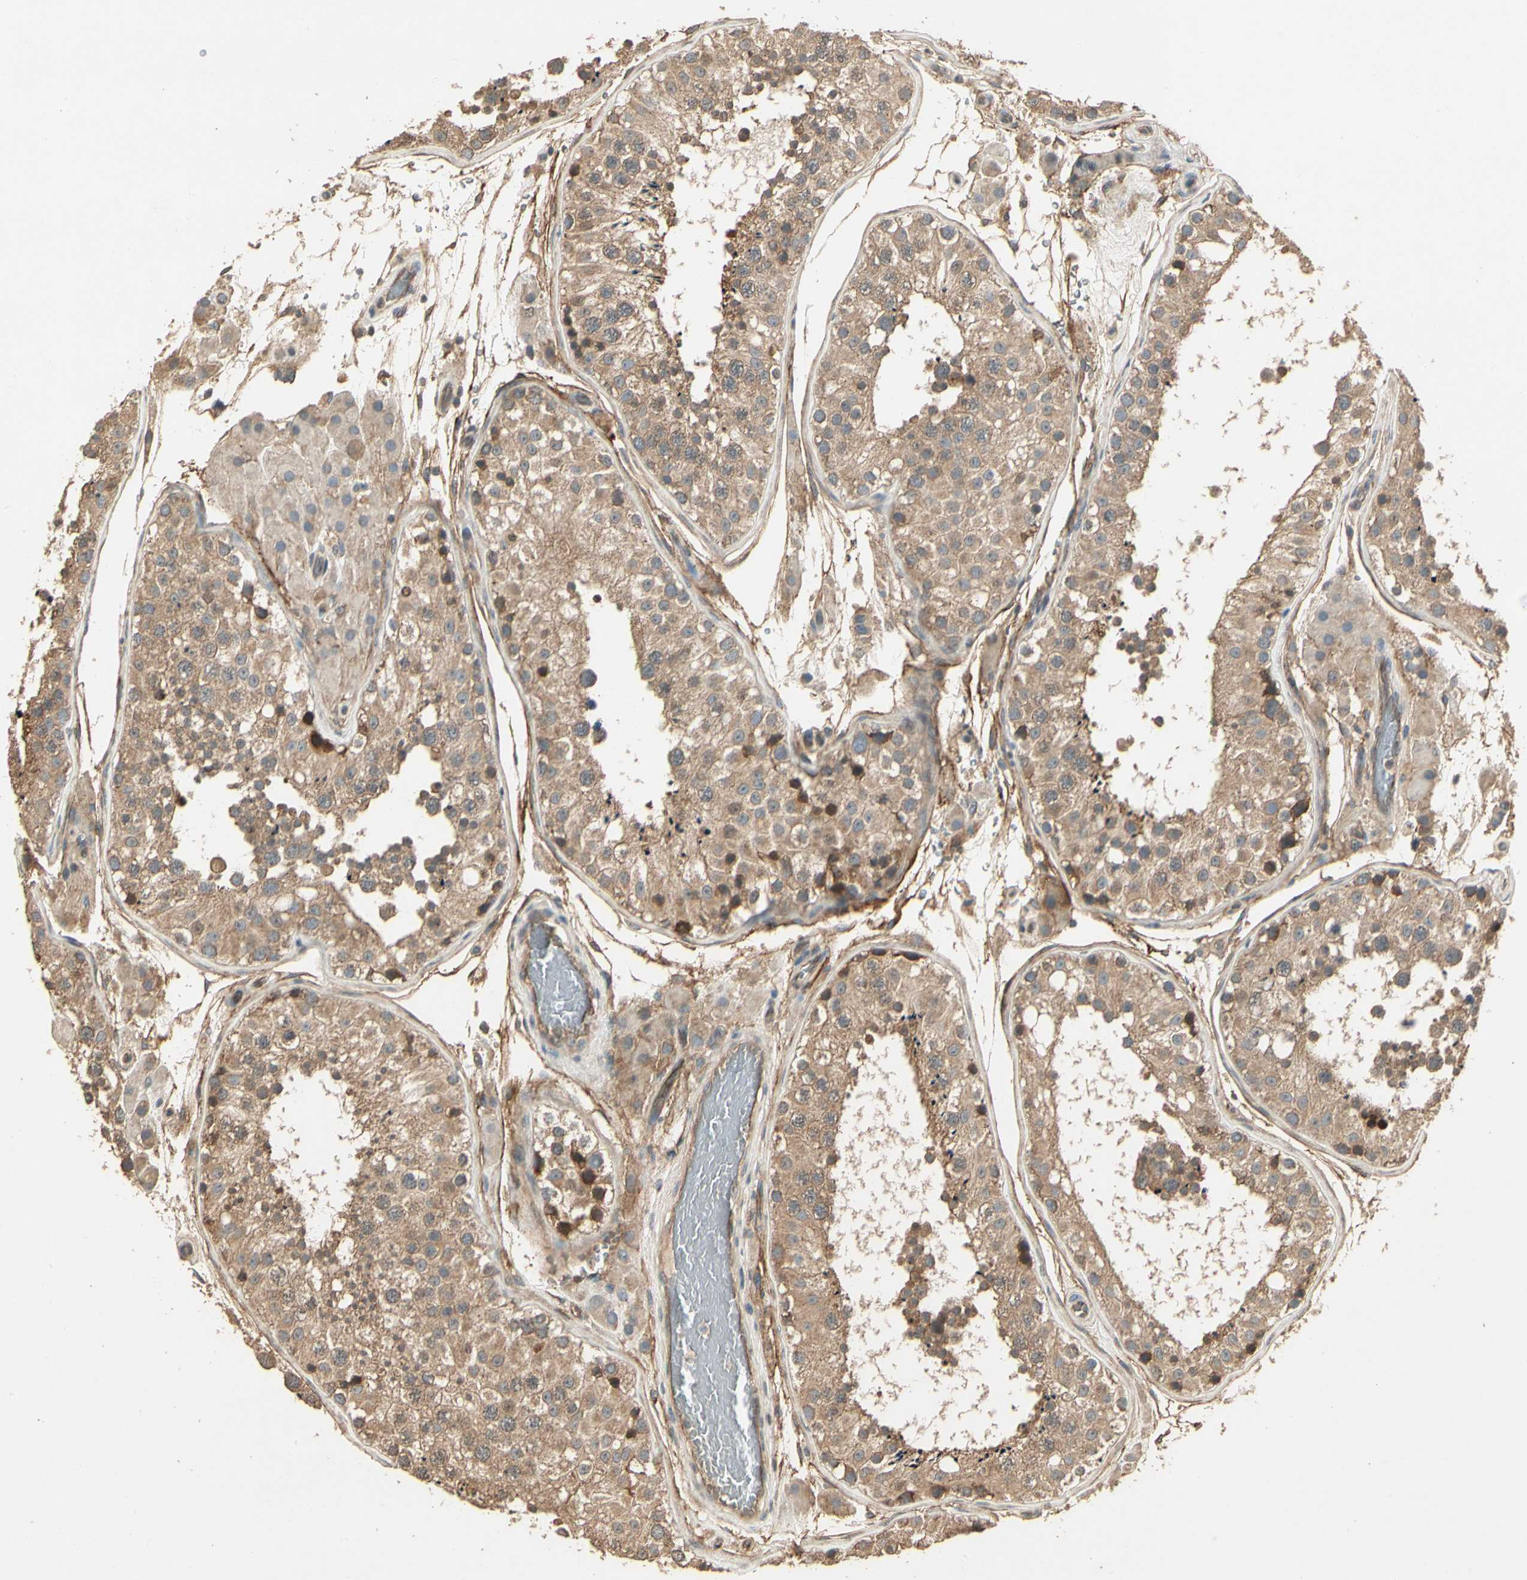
{"staining": {"intensity": "moderate", "quantity": ">75%", "location": "cytoplasmic/membranous"}, "tissue": "testis", "cell_type": "Cells in seminiferous ducts", "image_type": "normal", "snomed": [{"axis": "morphology", "description": "Normal tissue, NOS"}, {"axis": "topography", "description": "Testis"}, {"axis": "topography", "description": "Epididymis"}], "caption": "This is an image of immunohistochemistry staining of benign testis, which shows moderate positivity in the cytoplasmic/membranous of cells in seminiferous ducts.", "gene": "RNF180", "patient": {"sex": "male", "age": 26}}